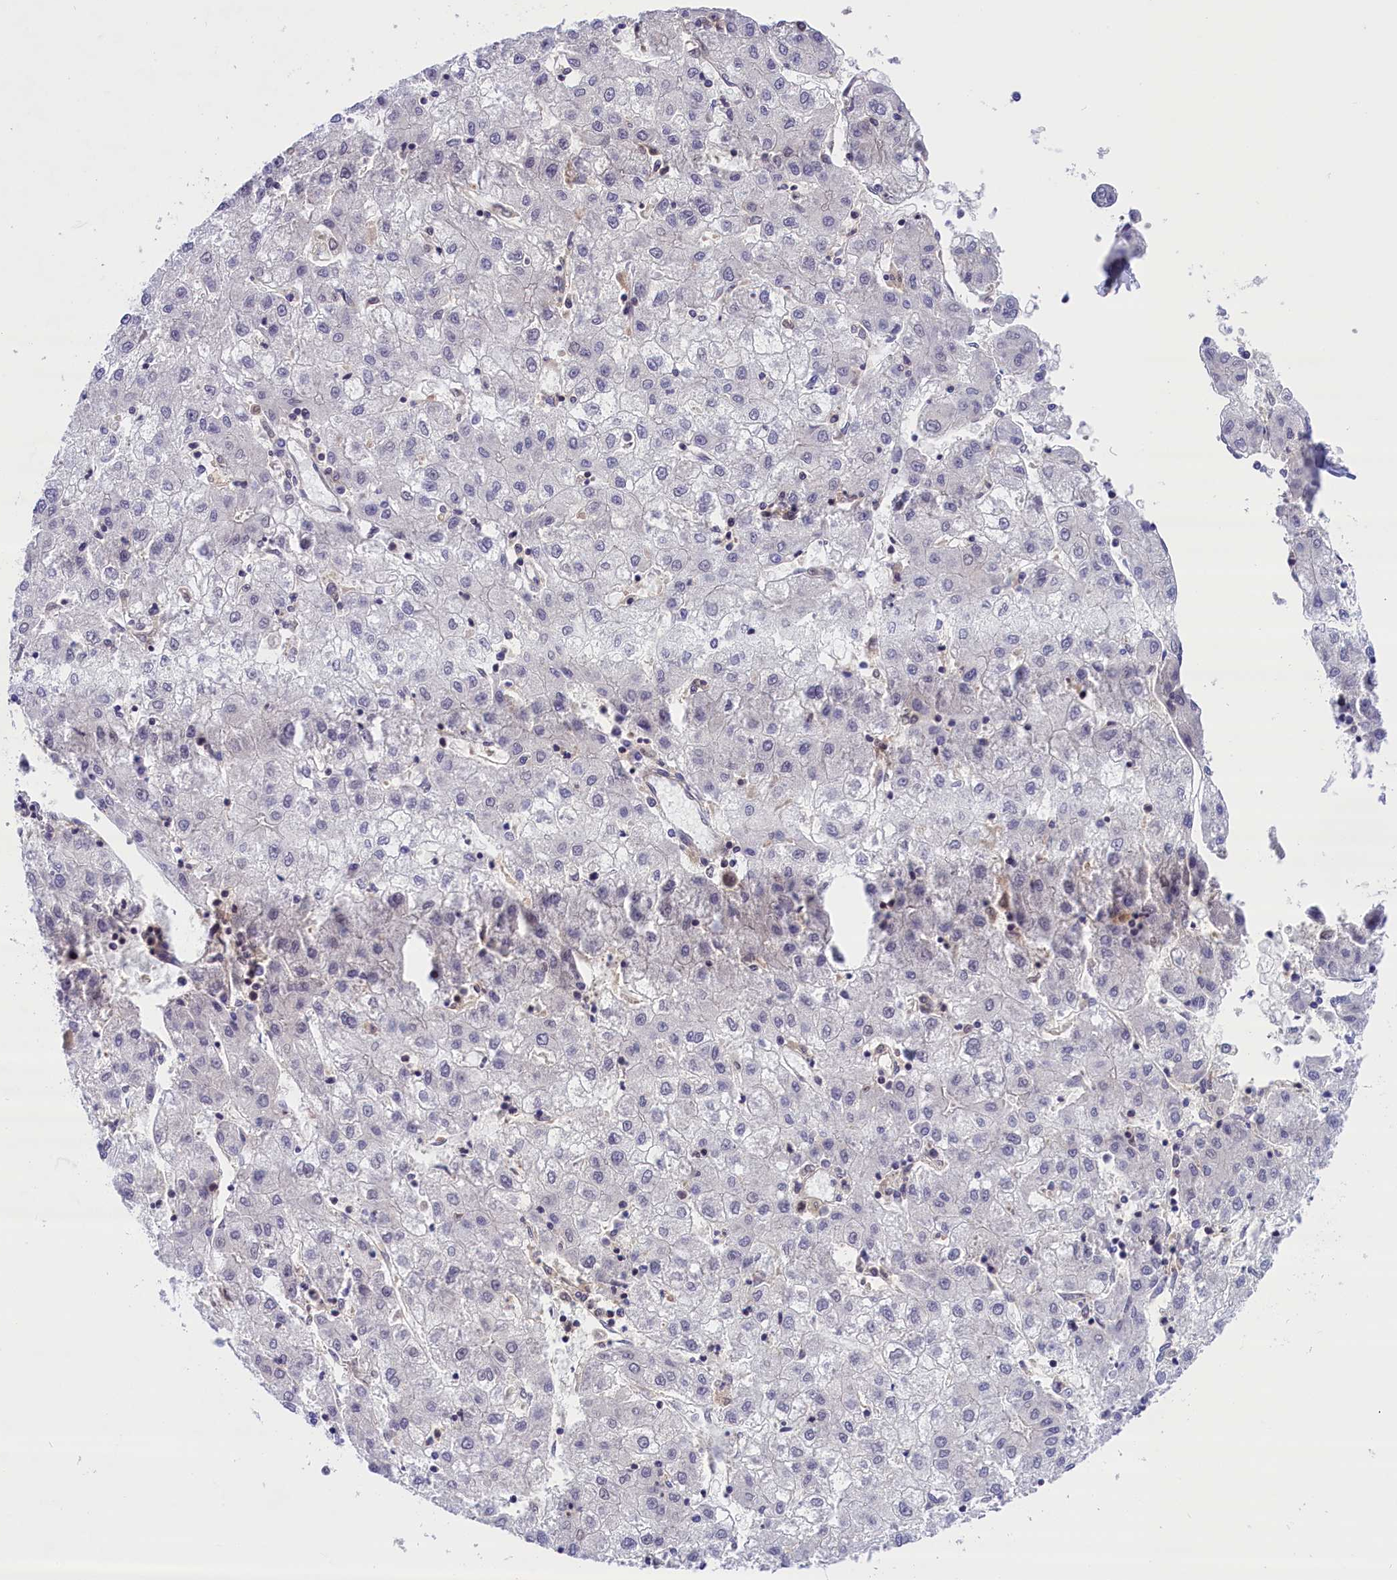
{"staining": {"intensity": "negative", "quantity": "none", "location": "none"}, "tissue": "liver cancer", "cell_type": "Tumor cells", "image_type": "cancer", "snomed": [{"axis": "morphology", "description": "Carcinoma, Hepatocellular, NOS"}, {"axis": "topography", "description": "Liver"}], "caption": "Liver hepatocellular carcinoma was stained to show a protein in brown. There is no significant staining in tumor cells.", "gene": "TBCB", "patient": {"sex": "male", "age": 72}}